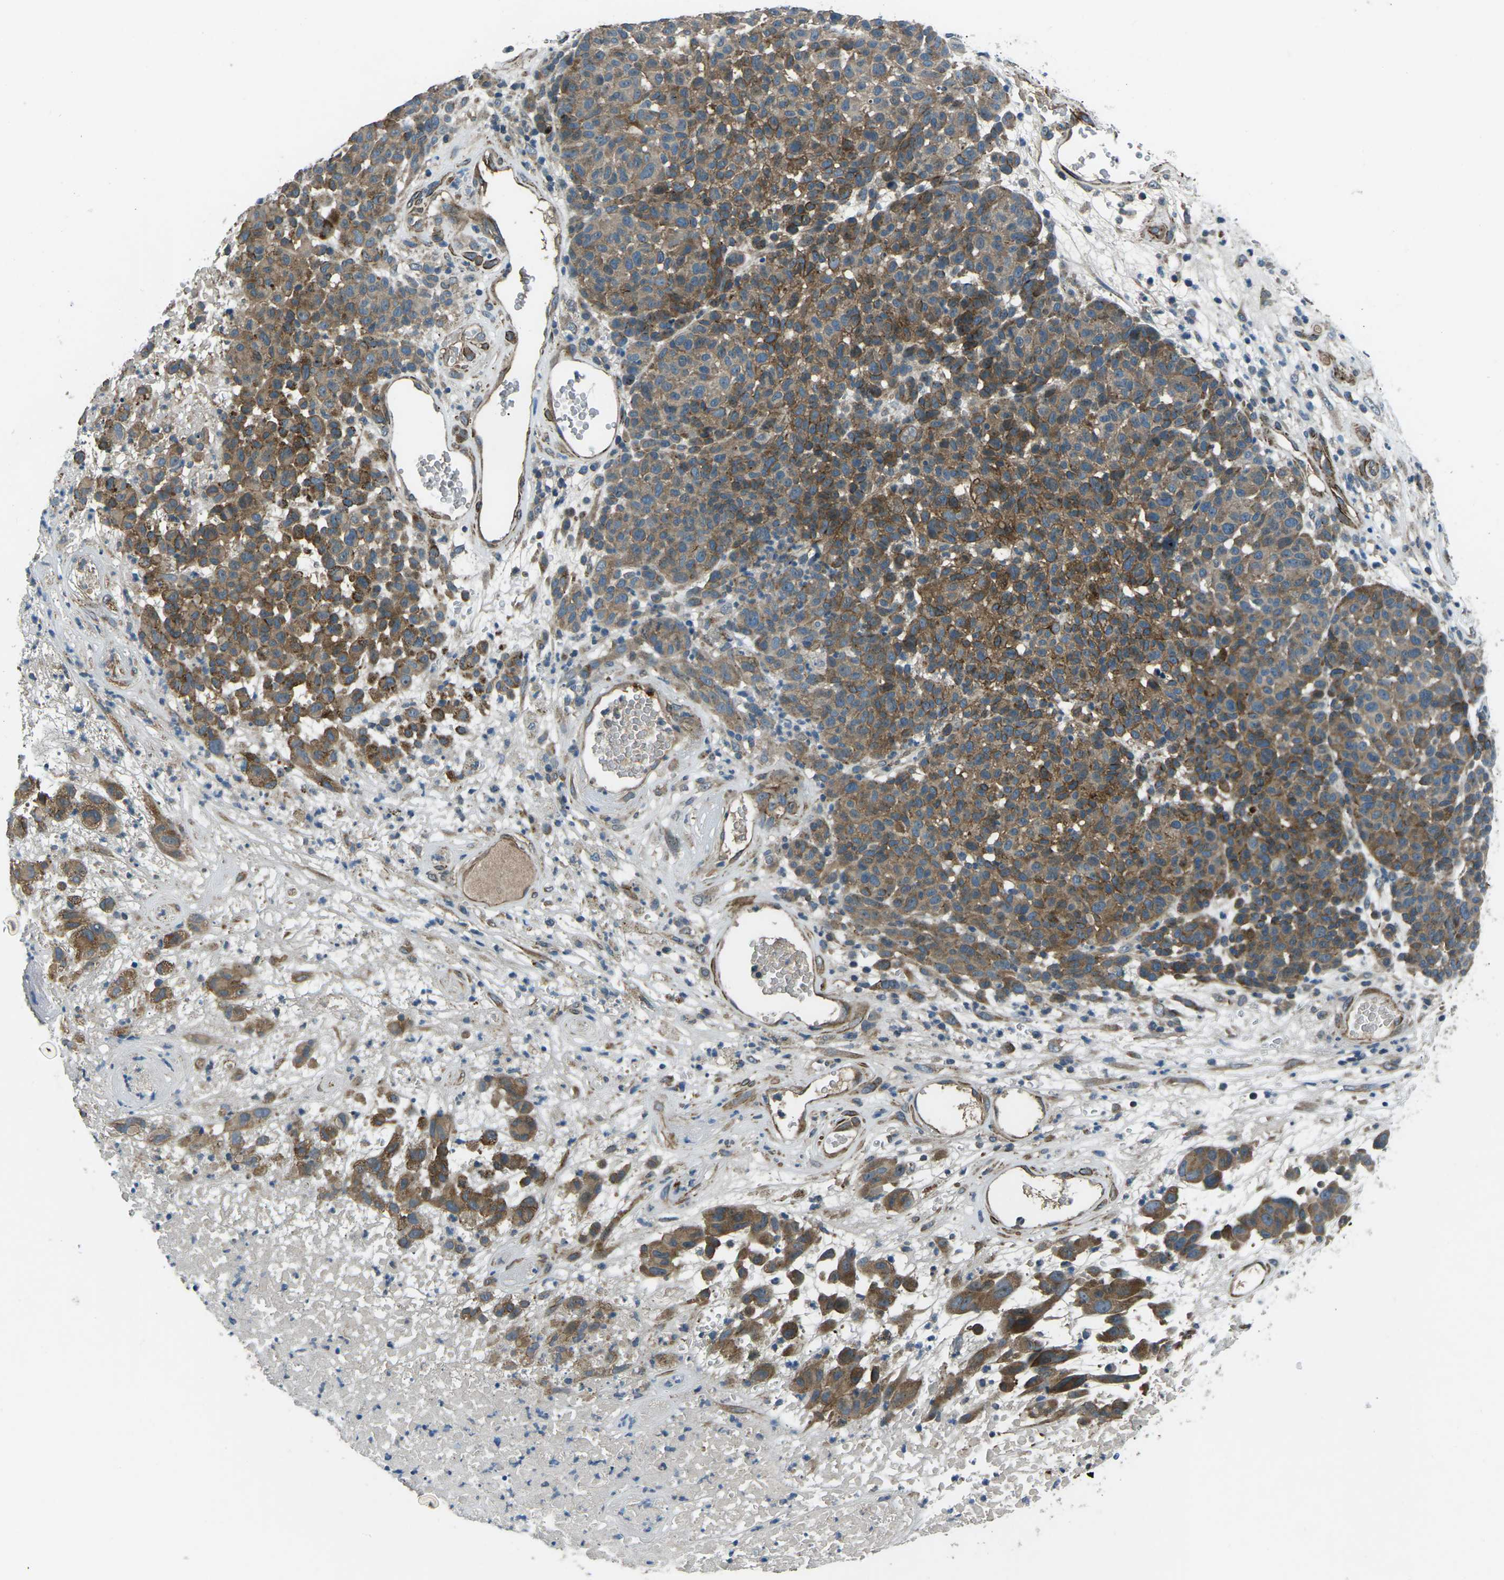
{"staining": {"intensity": "moderate", "quantity": "25%-75%", "location": "cytoplasmic/membranous"}, "tissue": "melanoma", "cell_type": "Tumor cells", "image_type": "cancer", "snomed": [{"axis": "morphology", "description": "Malignant melanoma, NOS"}, {"axis": "topography", "description": "Skin"}], "caption": "A micrograph showing moderate cytoplasmic/membranous positivity in about 25%-75% of tumor cells in melanoma, as visualized by brown immunohistochemical staining.", "gene": "AFAP1", "patient": {"sex": "male", "age": 59}}